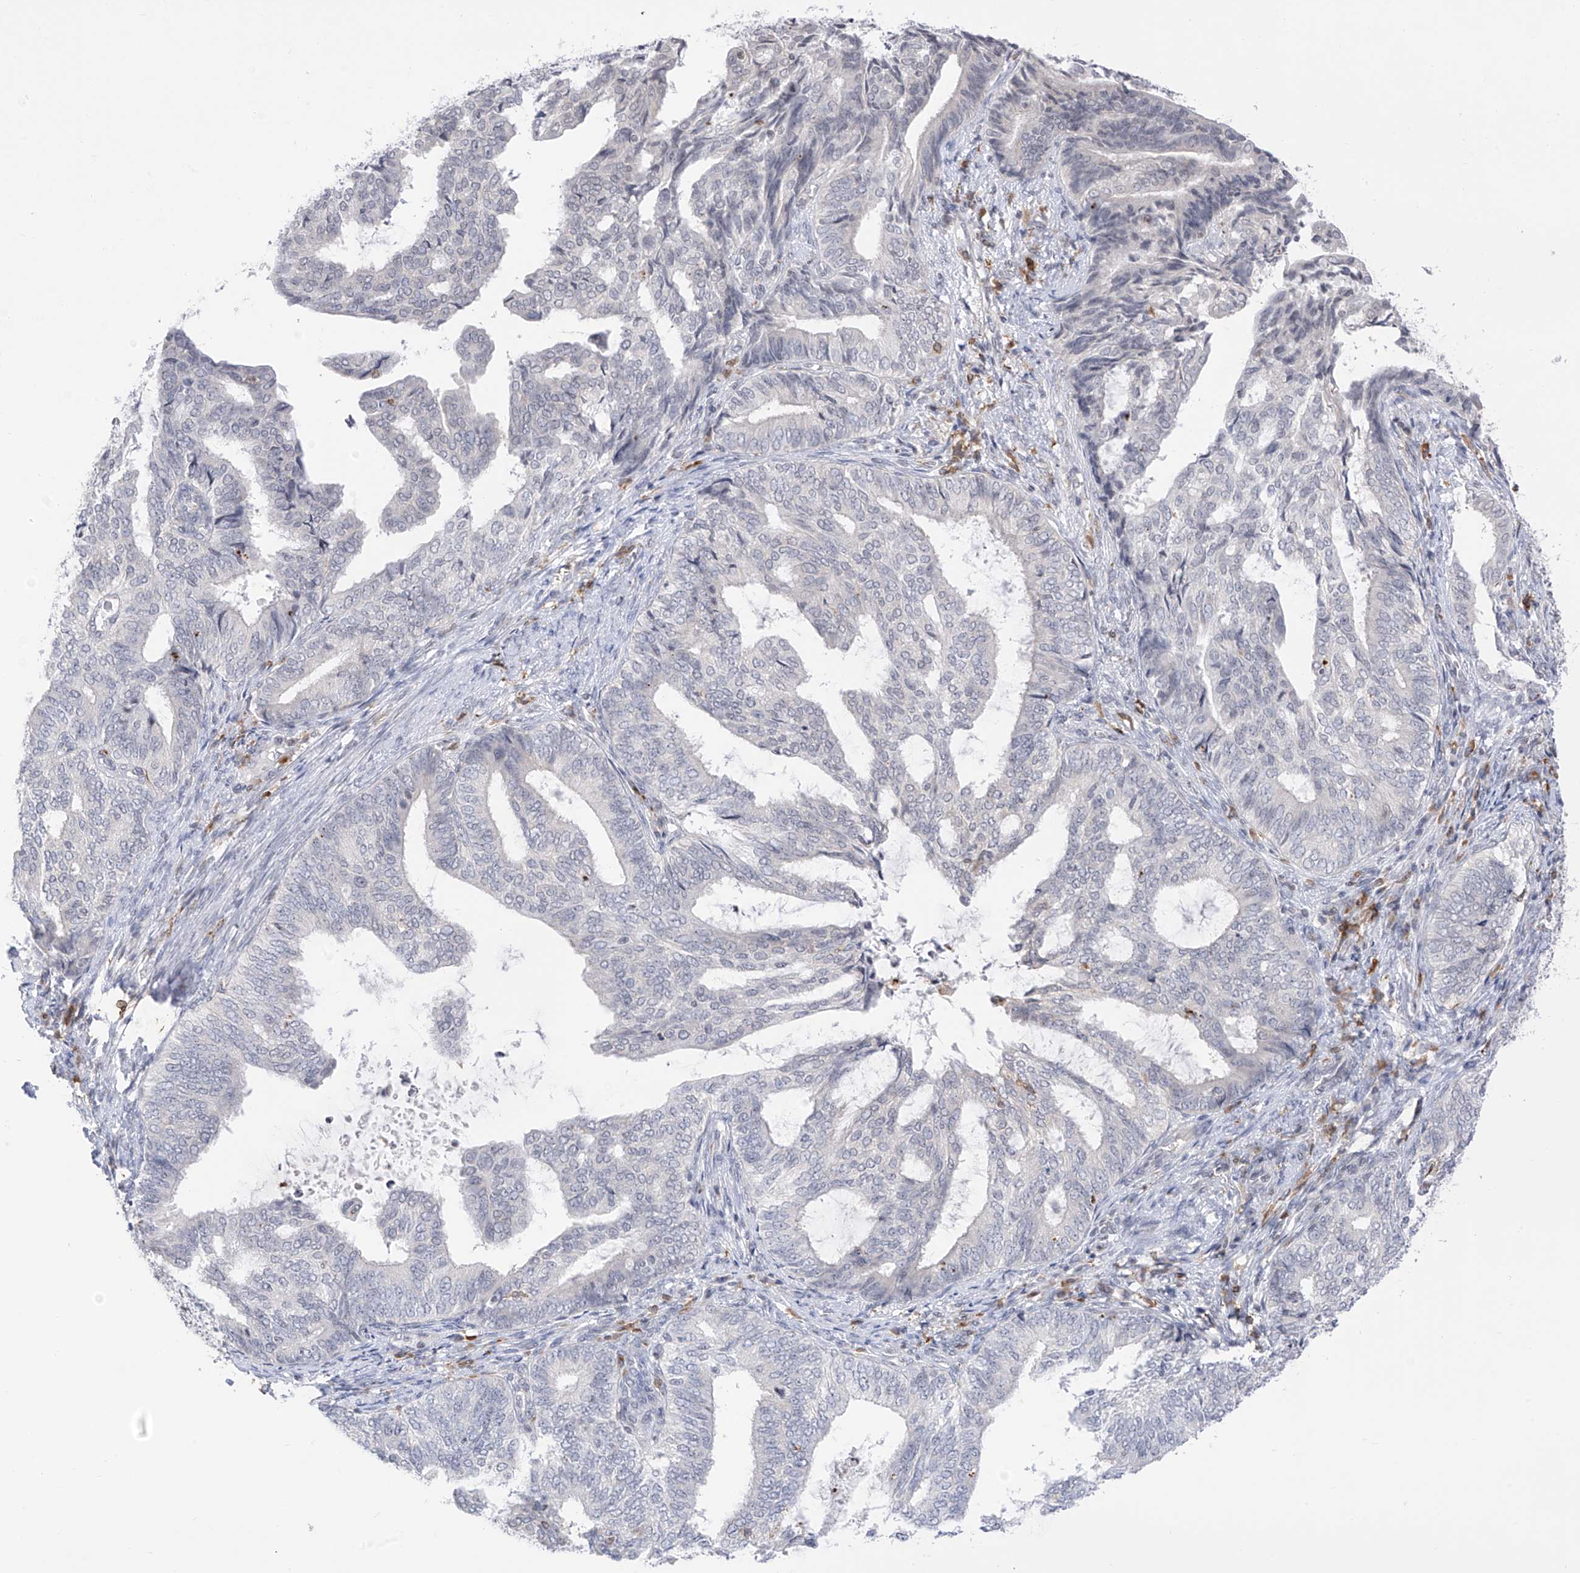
{"staining": {"intensity": "negative", "quantity": "none", "location": "none"}, "tissue": "endometrial cancer", "cell_type": "Tumor cells", "image_type": "cancer", "snomed": [{"axis": "morphology", "description": "Adenocarcinoma, NOS"}, {"axis": "topography", "description": "Endometrium"}], "caption": "DAB immunohistochemical staining of endometrial cancer (adenocarcinoma) exhibits no significant staining in tumor cells.", "gene": "TBXAS1", "patient": {"sex": "female", "age": 58}}